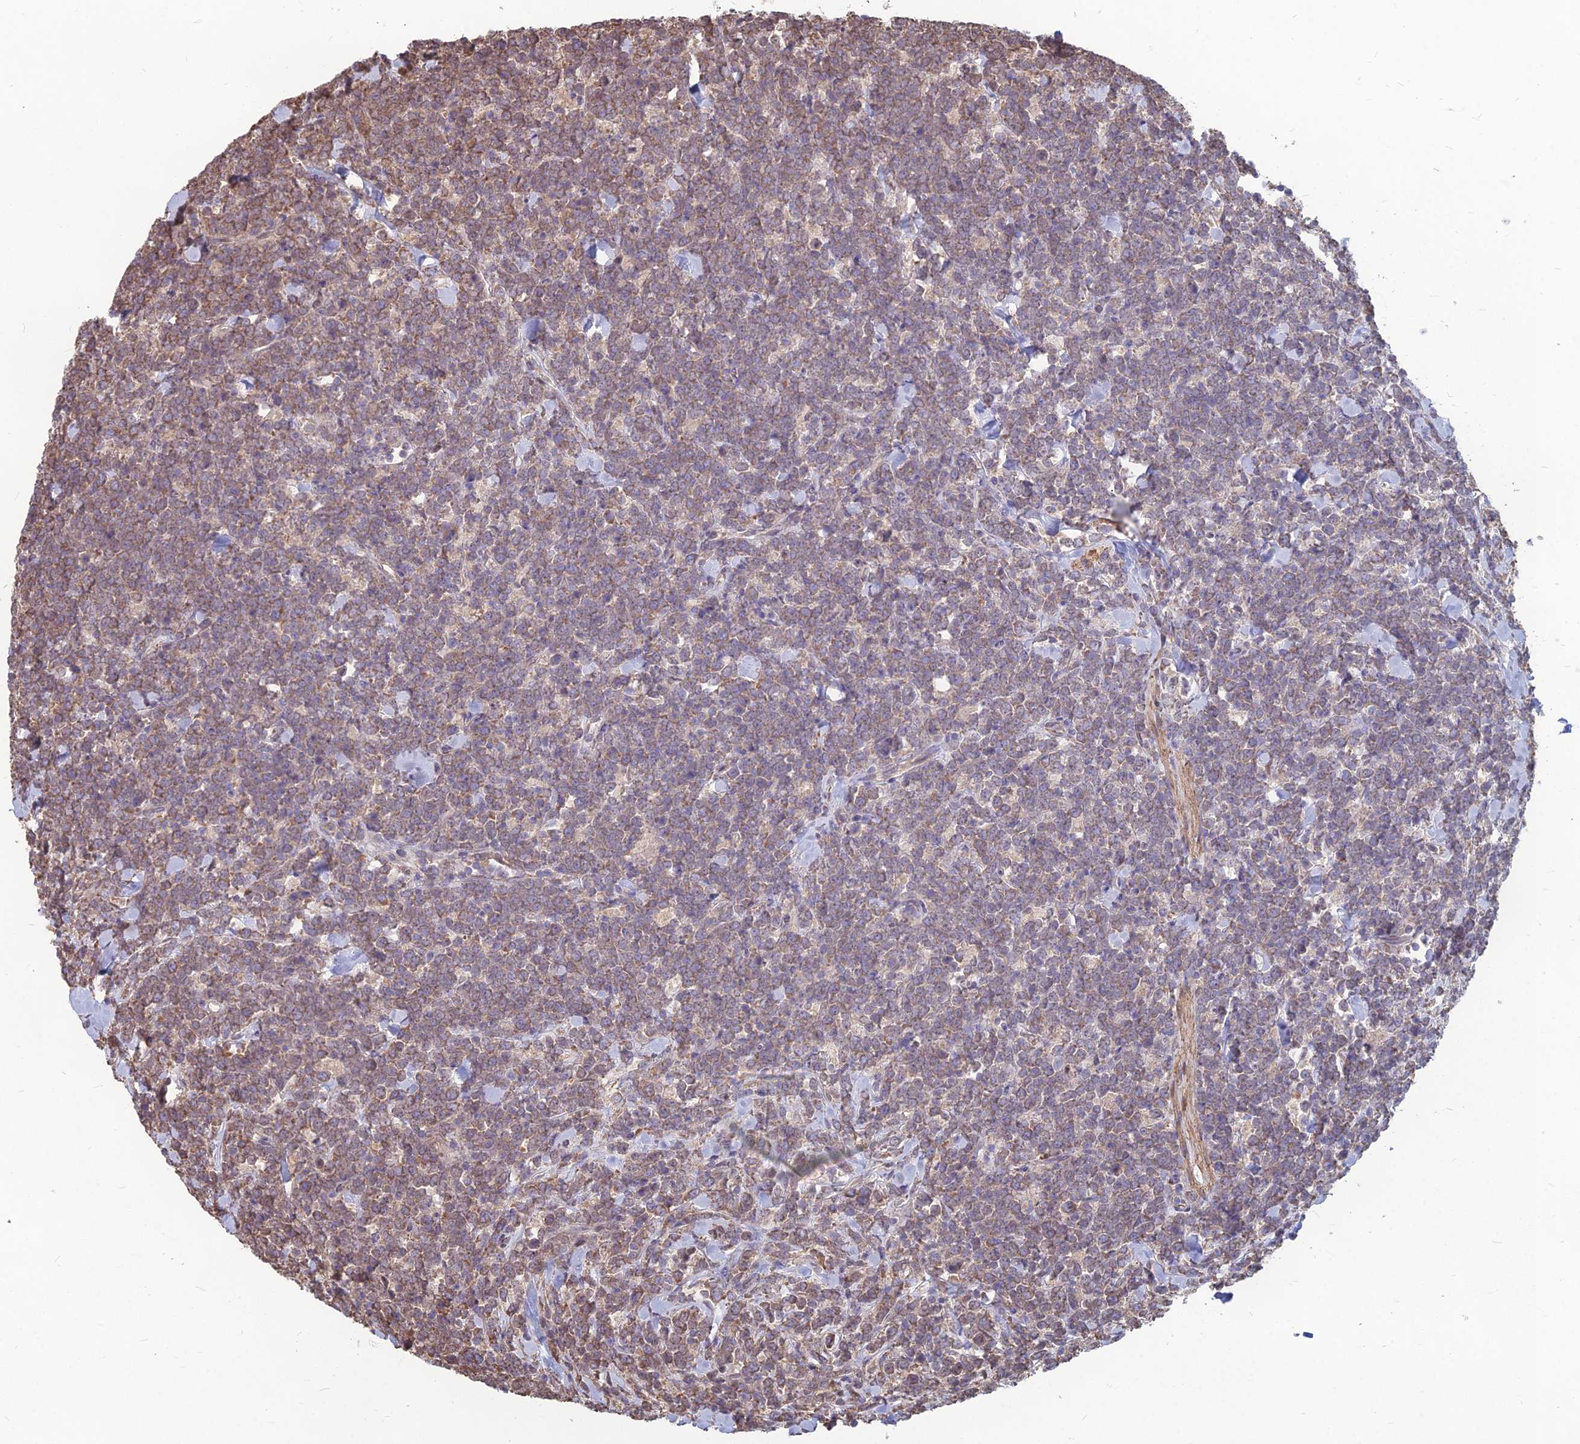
{"staining": {"intensity": "moderate", "quantity": "25%-75%", "location": "cytoplasmic/membranous"}, "tissue": "lymphoma", "cell_type": "Tumor cells", "image_type": "cancer", "snomed": [{"axis": "morphology", "description": "Malignant lymphoma, non-Hodgkin's type, High grade"}, {"axis": "topography", "description": "Small intestine"}], "caption": "DAB (3,3'-diaminobenzidine) immunohistochemical staining of lymphoma exhibits moderate cytoplasmic/membranous protein expression in about 25%-75% of tumor cells.", "gene": "LSM6", "patient": {"sex": "male", "age": 8}}